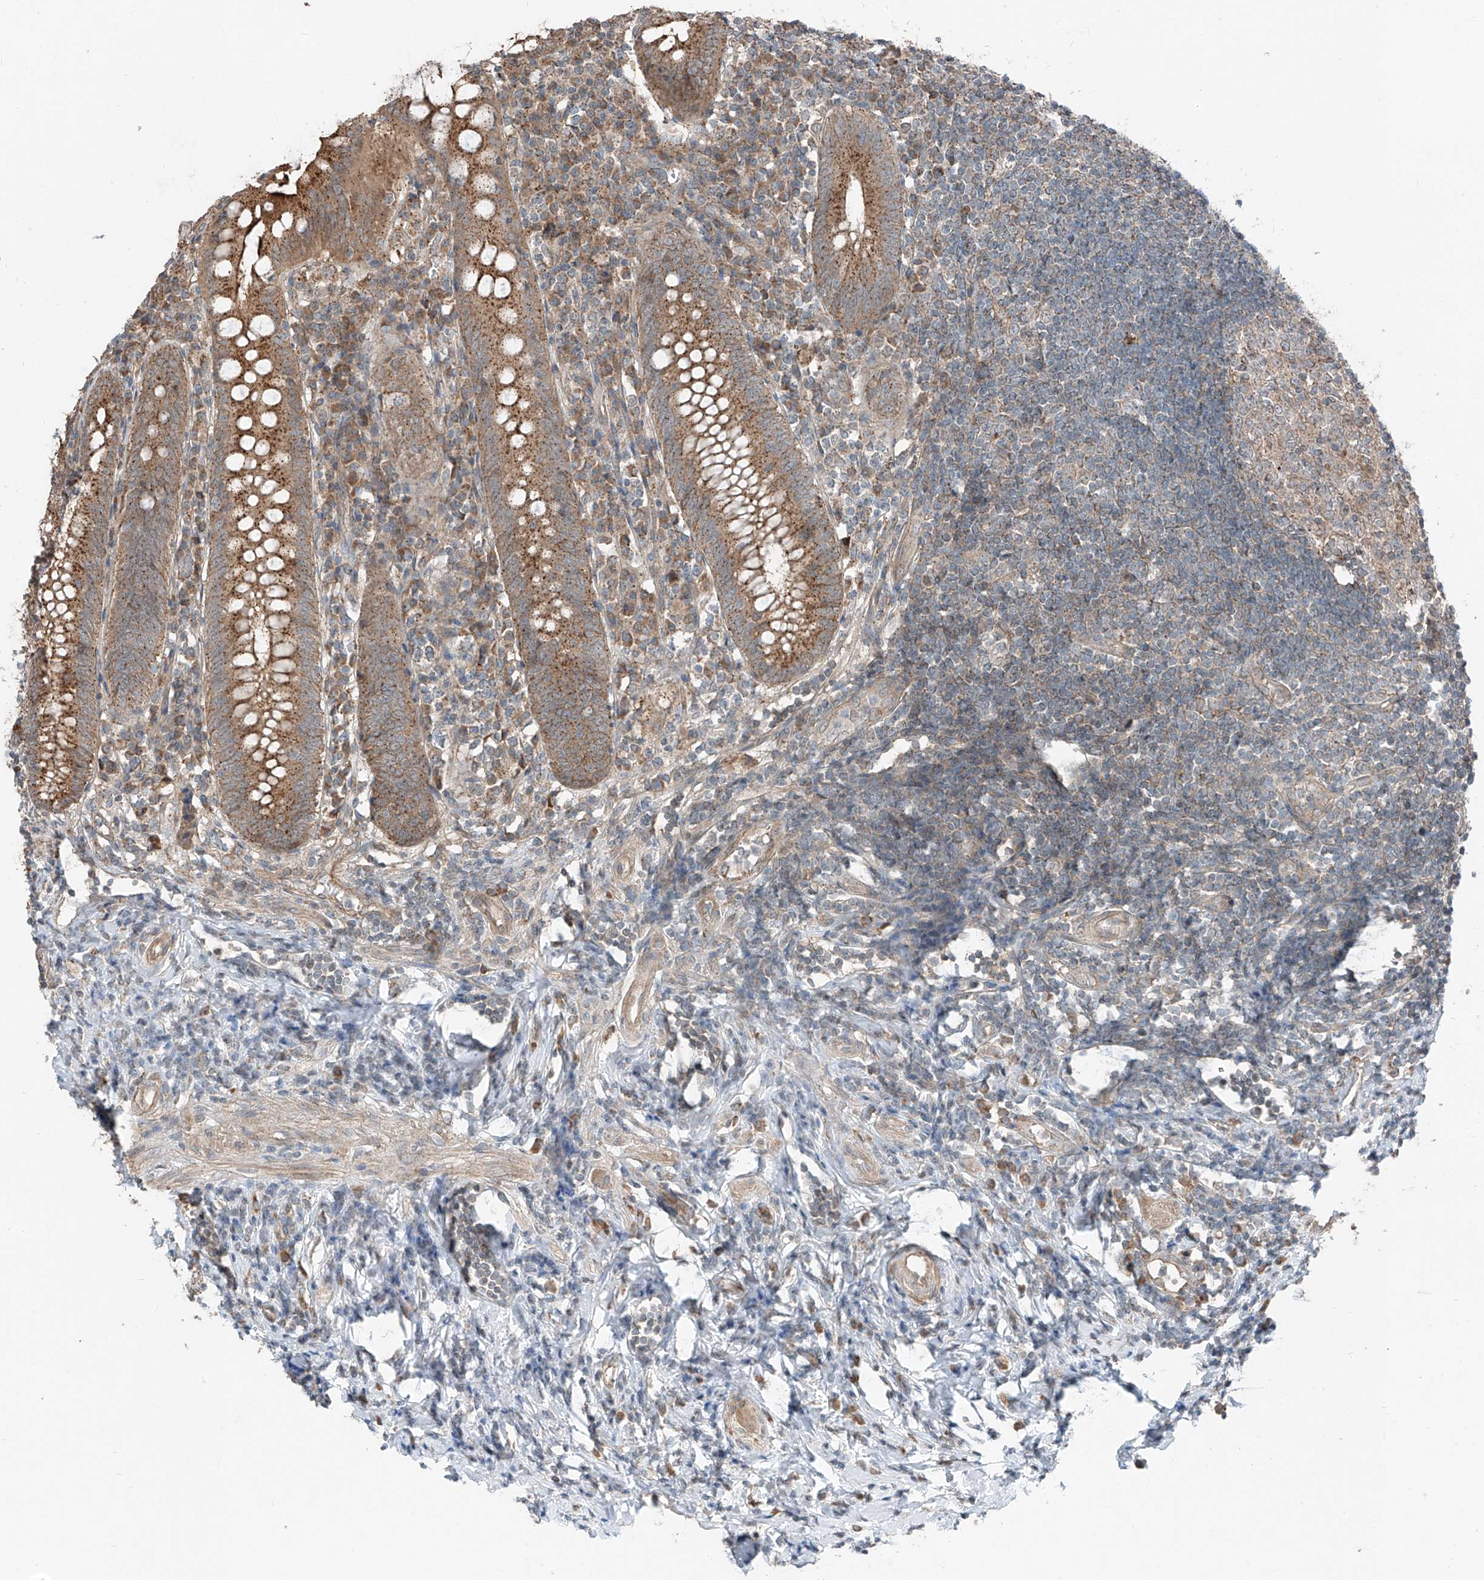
{"staining": {"intensity": "moderate", "quantity": ">75%", "location": "cytoplasmic/membranous"}, "tissue": "appendix", "cell_type": "Glandular cells", "image_type": "normal", "snomed": [{"axis": "morphology", "description": "Normal tissue, NOS"}, {"axis": "topography", "description": "Appendix"}], "caption": "IHC of normal appendix exhibits medium levels of moderate cytoplasmic/membranous expression in approximately >75% of glandular cells.", "gene": "CEP162", "patient": {"sex": "female", "age": 54}}